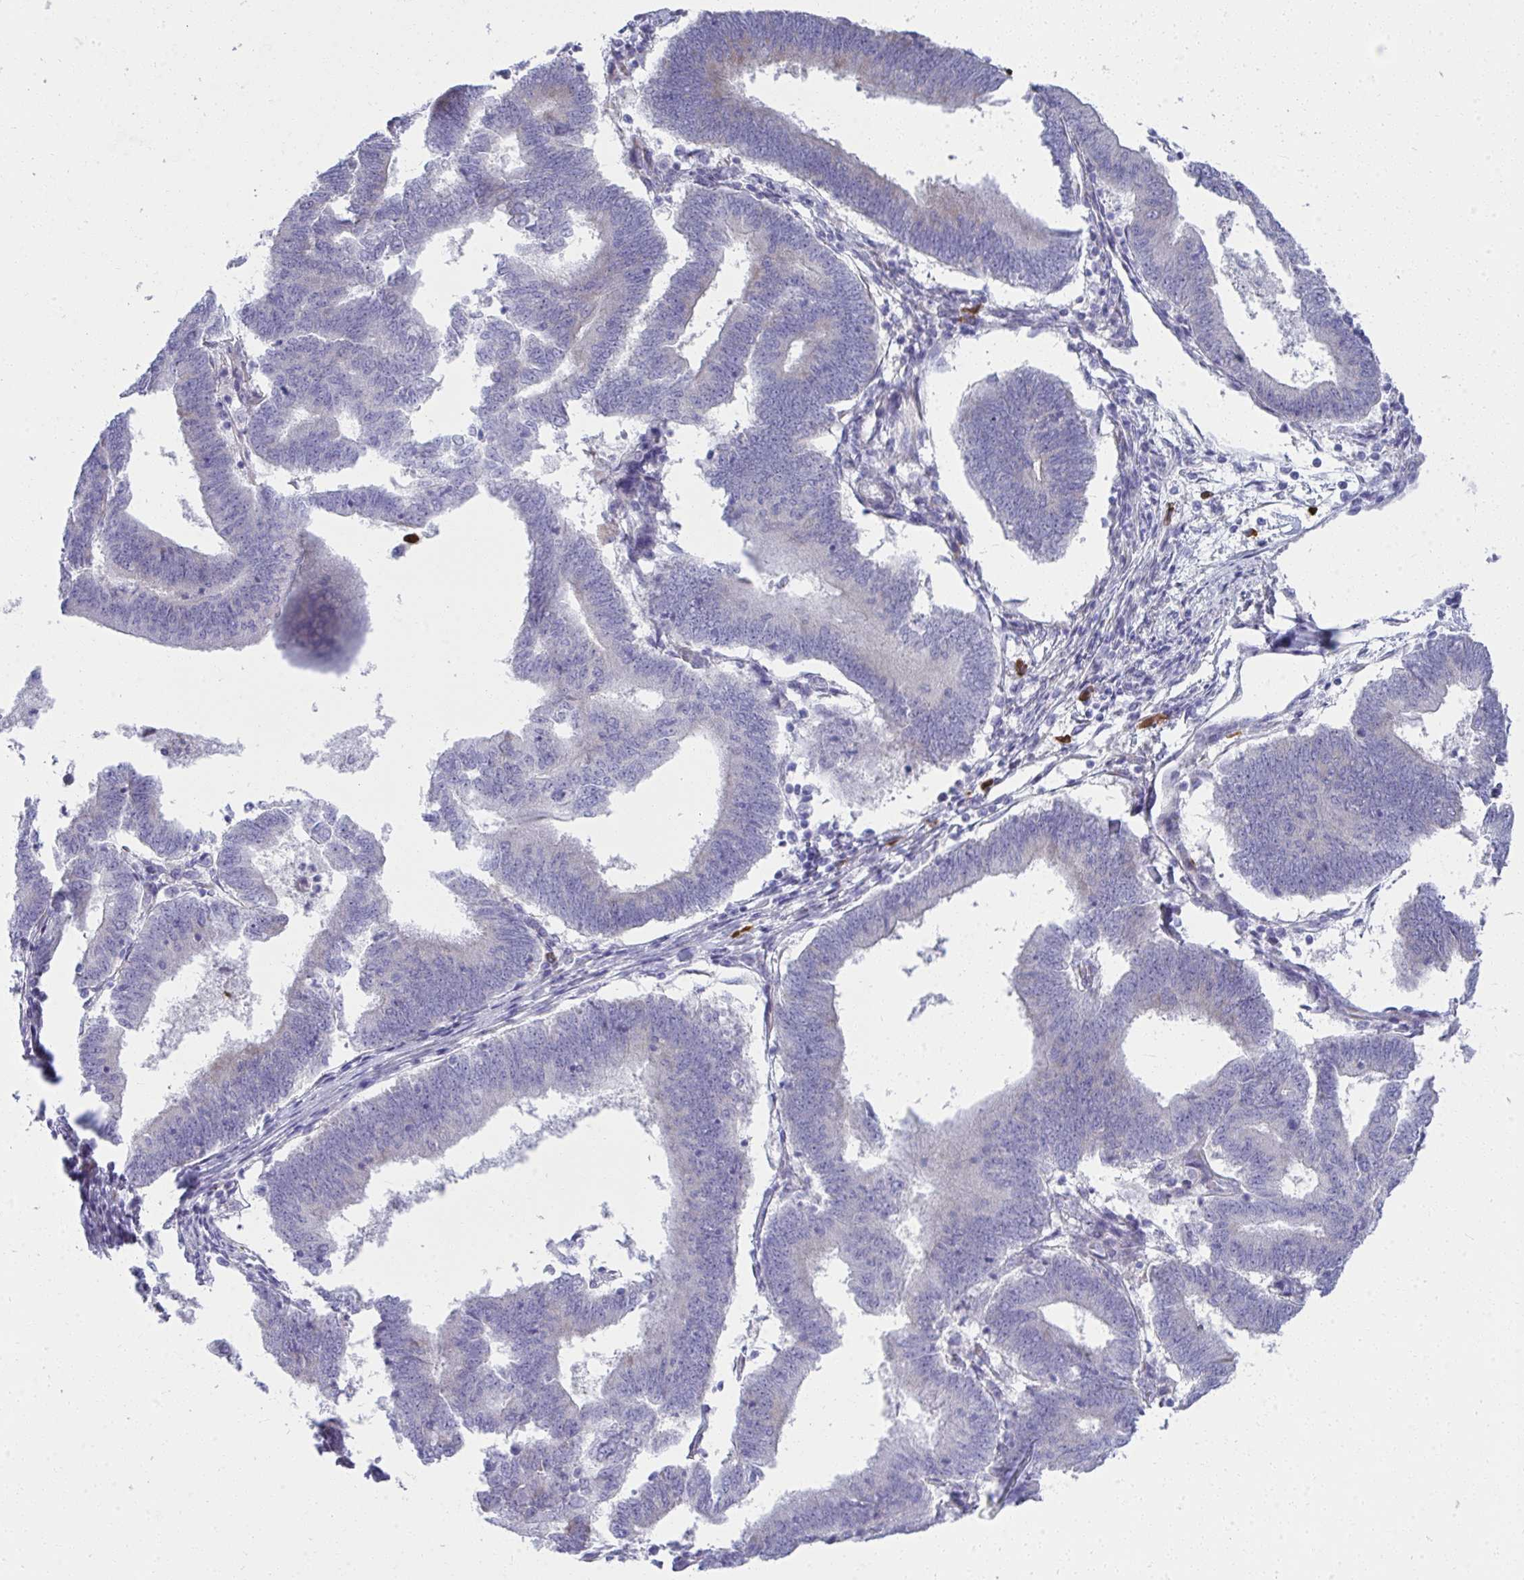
{"staining": {"intensity": "negative", "quantity": "none", "location": "none"}, "tissue": "endometrial cancer", "cell_type": "Tumor cells", "image_type": "cancer", "snomed": [{"axis": "morphology", "description": "Adenocarcinoma, NOS"}, {"axis": "topography", "description": "Endometrium"}], "caption": "Immunohistochemistry (IHC) micrograph of neoplastic tissue: human endometrial adenocarcinoma stained with DAB (3,3'-diaminobenzidine) demonstrates no significant protein staining in tumor cells. (DAB immunohistochemistry (IHC) with hematoxylin counter stain).", "gene": "PUS7L", "patient": {"sex": "female", "age": 70}}